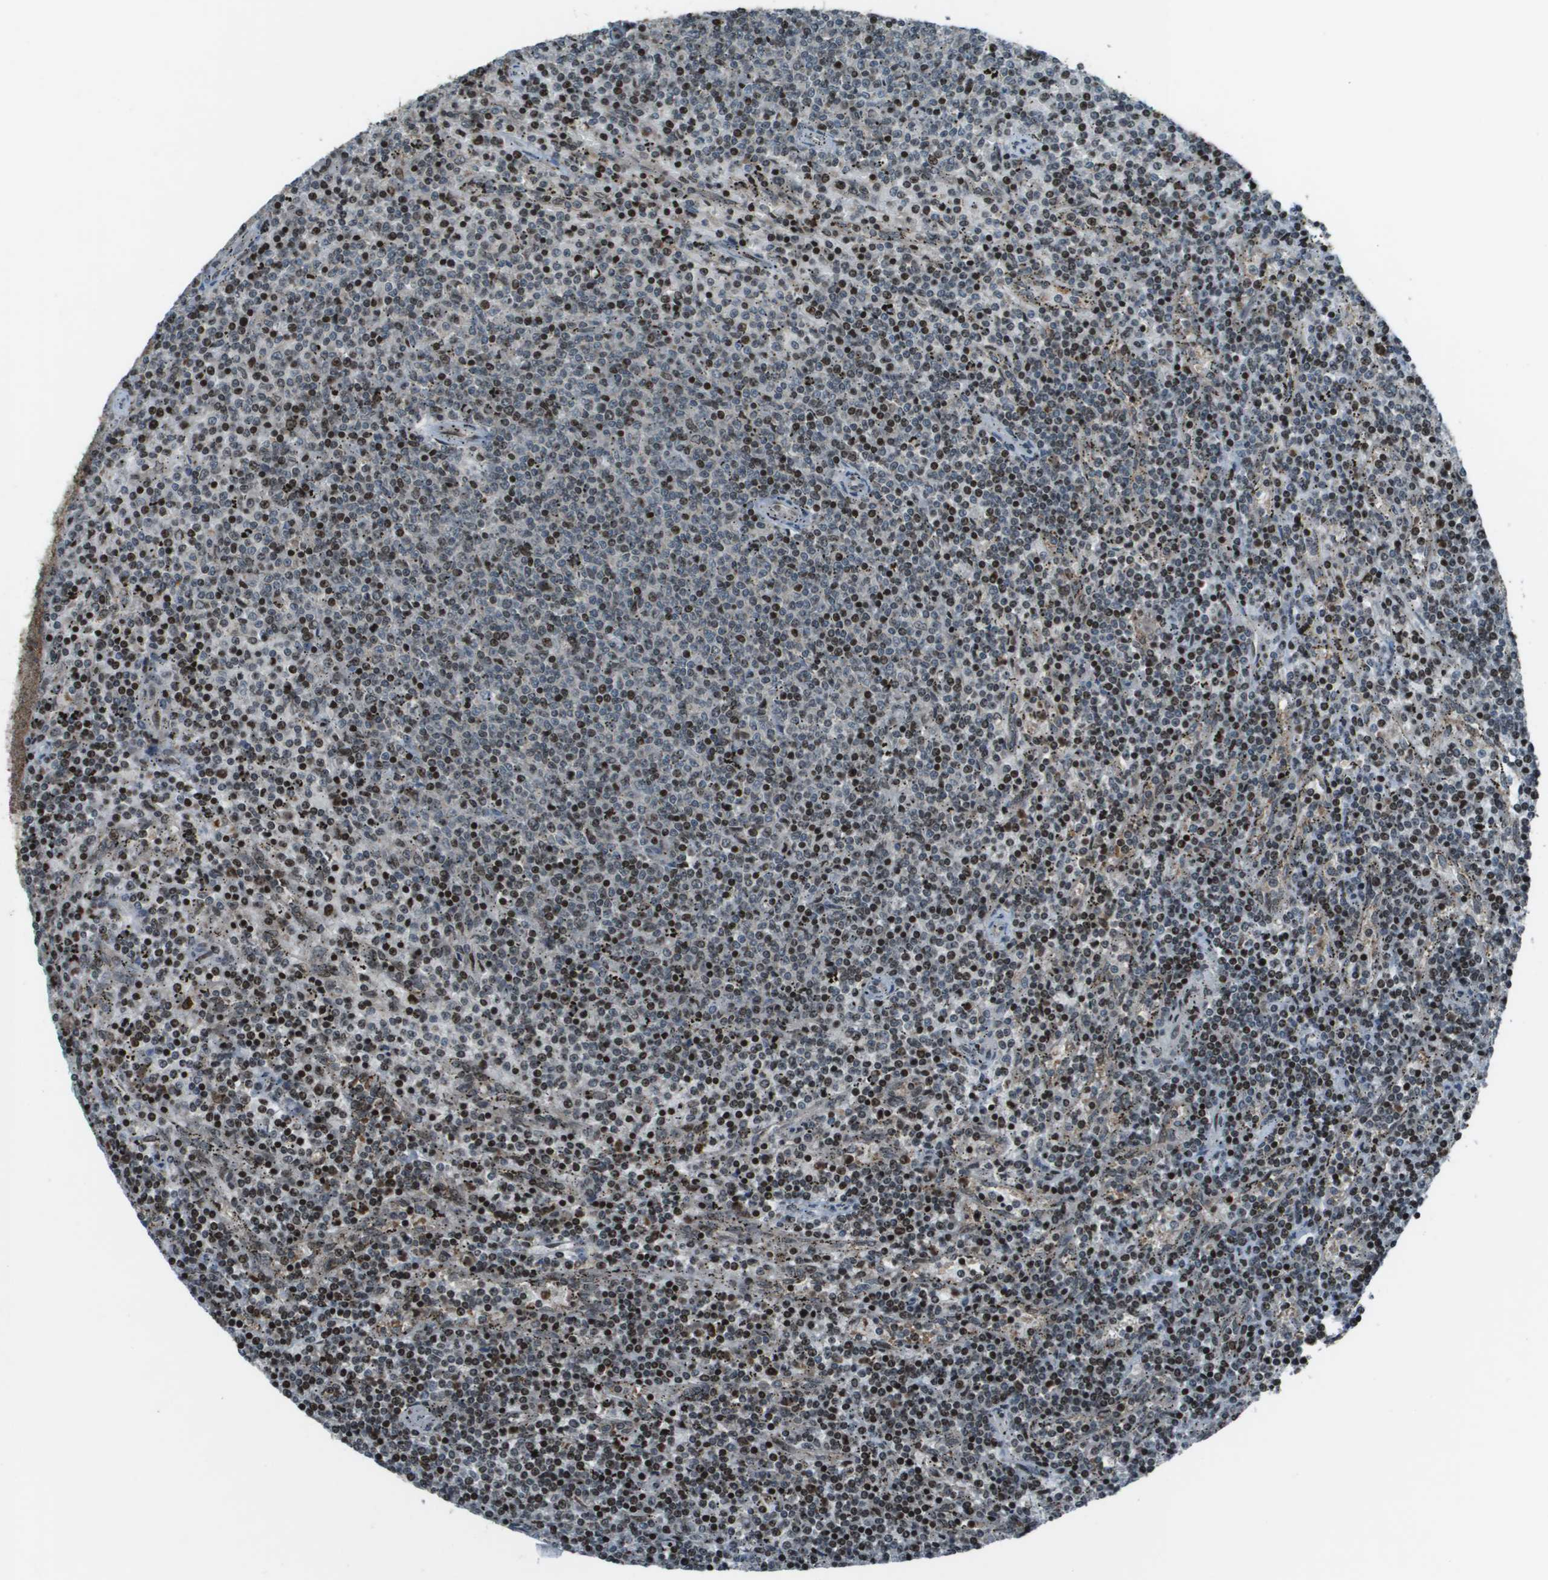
{"staining": {"intensity": "strong", "quantity": "25%-75%", "location": "nuclear"}, "tissue": "lymphoma", "cell_type": "Tumor cells", "image_type": "cancer", "snomed": [{"axis": "morphology", "description": "Malignant lymphoma, non-Hodgkin's type, Low grade"}, {"axis": "topography", "description": "Spleen"}], "caption": "Human lymphoma stained for a protein (brown) exhibits strong nuclear positive staining in about 25%-75% of tumor cells.", "gene": "CXCL12", "patient": {"sex": "female", "age": 50}}